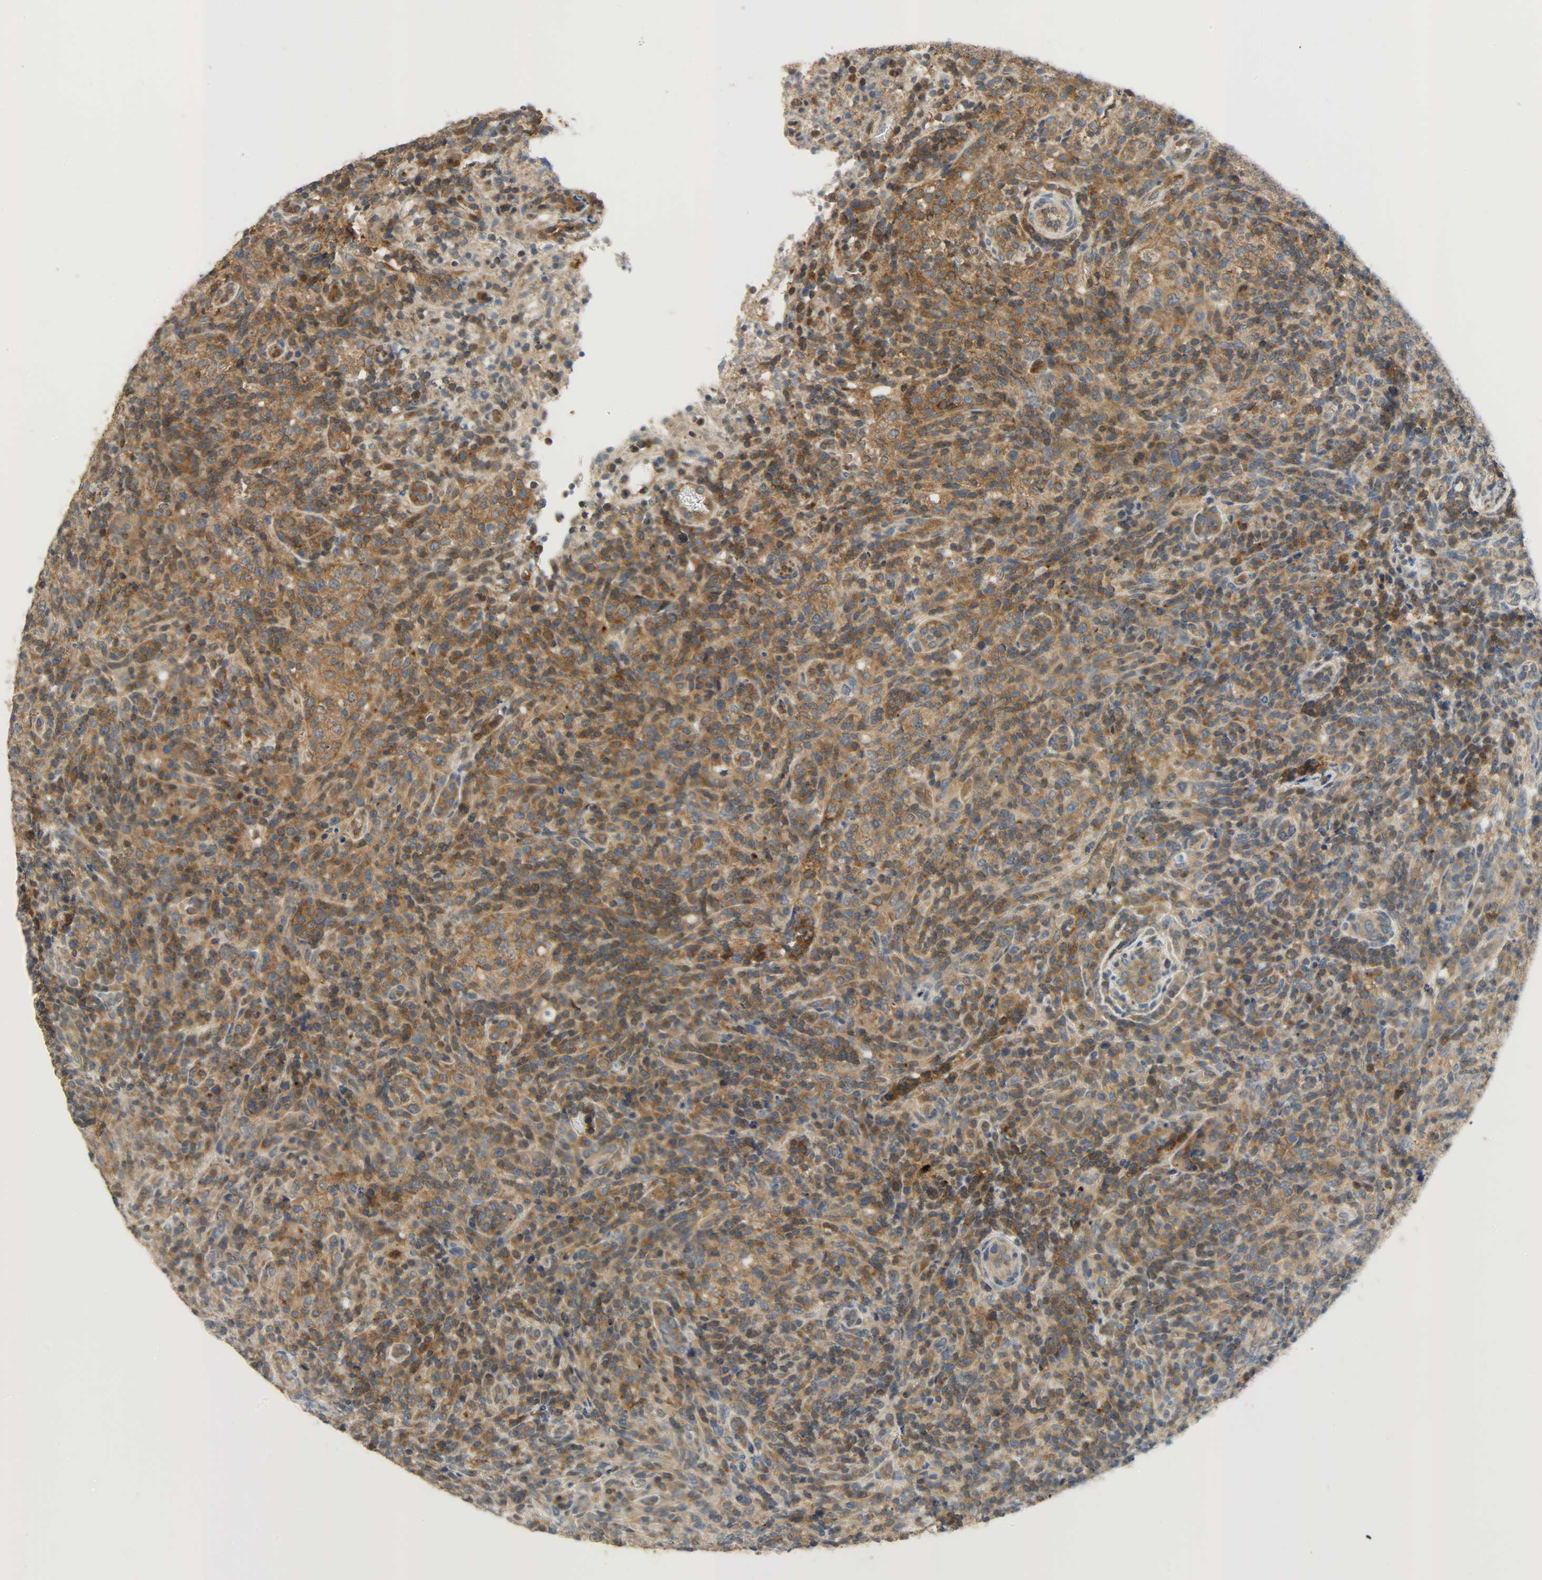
{"staining": {"intensity": "strong", "quantity": ">75%", "location": "cytoplasmic/membranous"}, "tissue": "lymphoma", "cell_type": "Tumor cells", "image_type": "cancer", "snomed": [{"axis": "morphology", "description": "Malignant lymphoma, non-Hodgkin's type, High grade"}, {"axis": "topography", "description": "Lymph node"}], "caption": "Lymphoma tissue exhibits strong cytoplasmic/membranous staining in about >75% of tumor cells The protein of interest is stained brown, and the nuclei are stained in blue (DAB IHC with brightfield microscopy, high magnification).", "gene": "GIT2", "patient": {"sex": "female", "age": 76}}